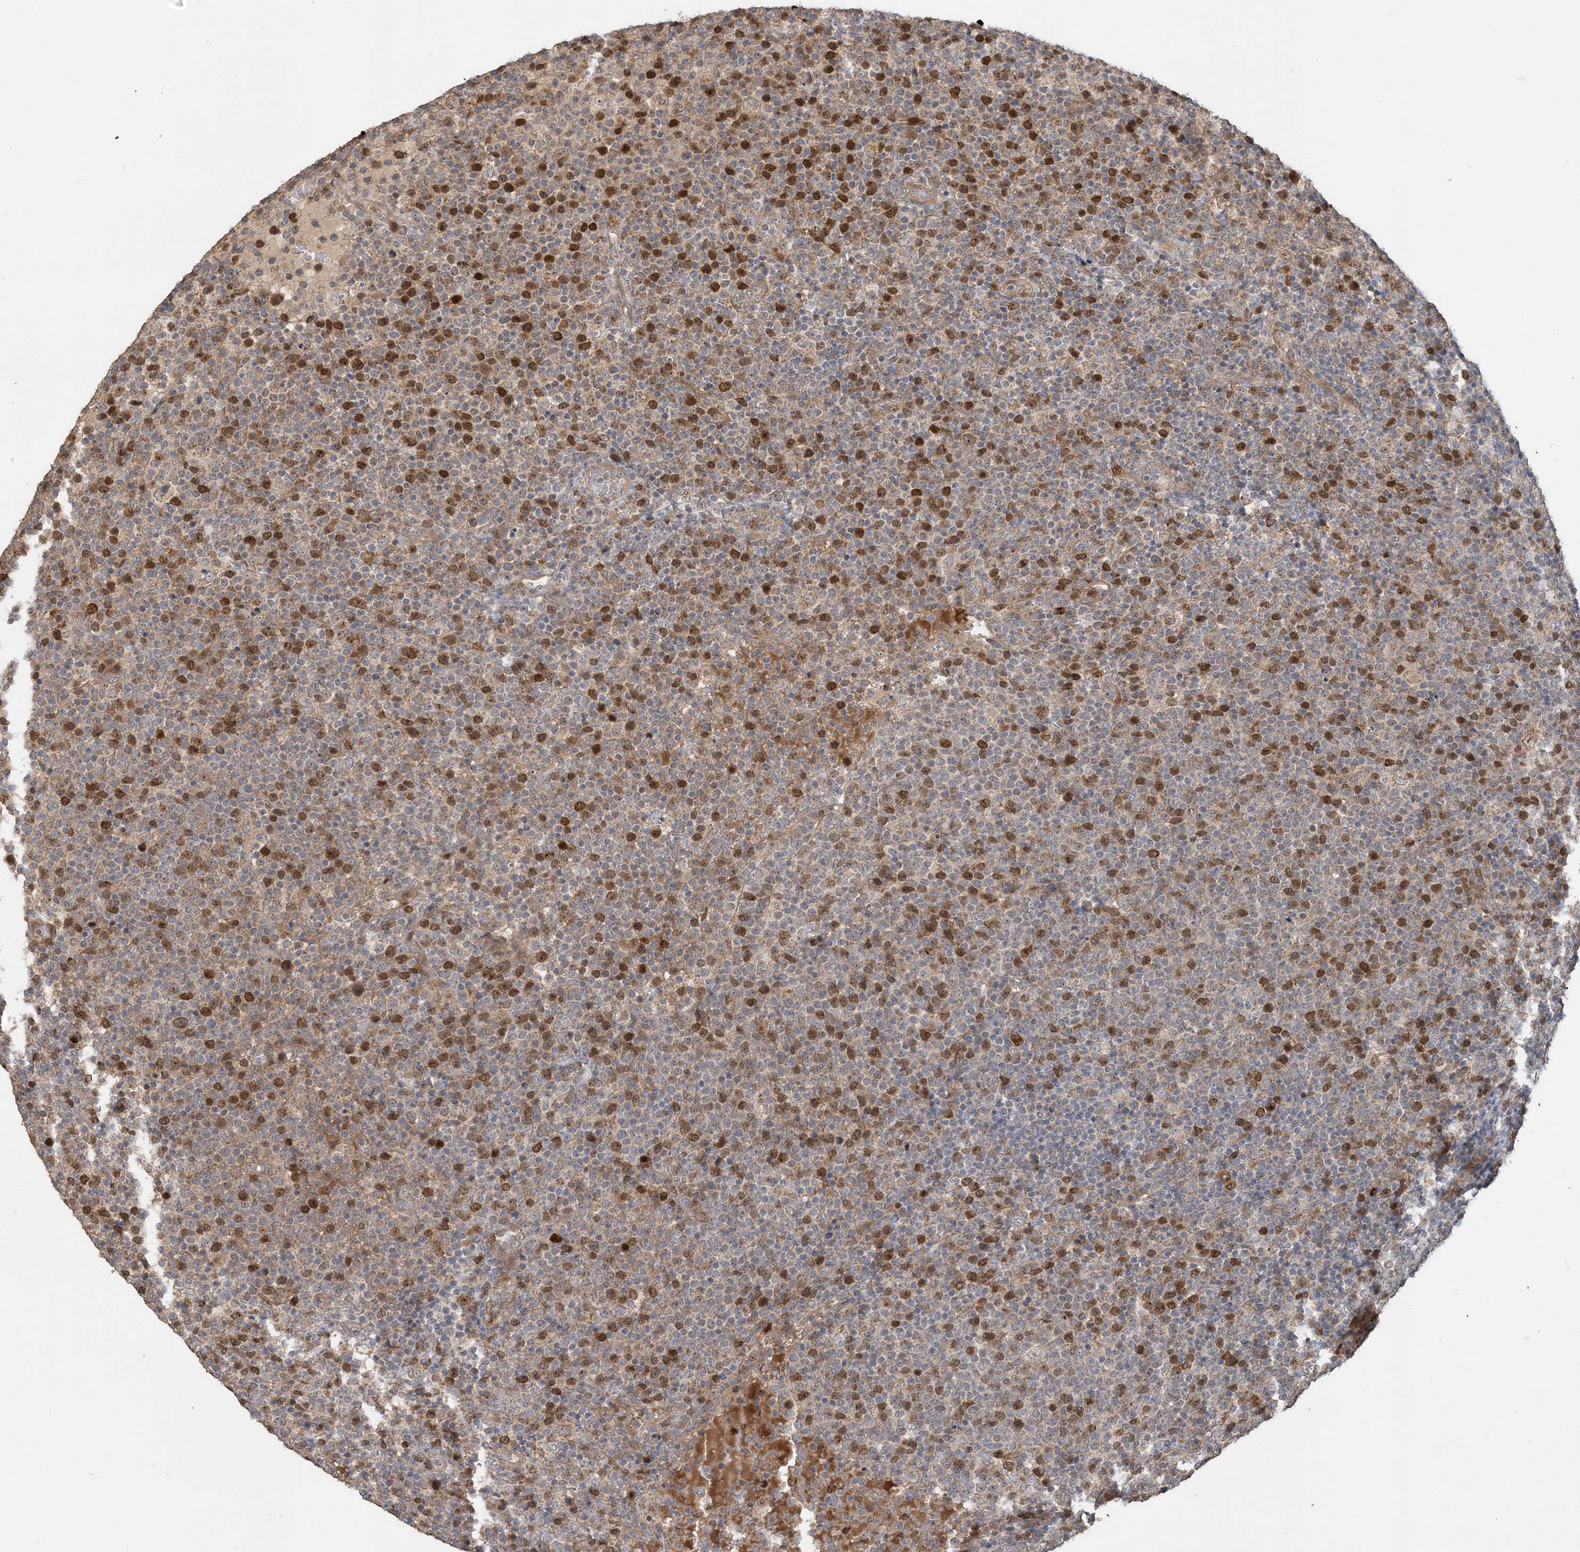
{"staining": {"intensity": "moderate", "quantity": "25%-75%", "location": "cytoplasmic/membranous,nuclear"}, "tissue": "lymphoma", "cell_type": "Tumor cells", "image_type": "cancer", "snomed": [{"axis": "morphology", "description": "Malignant lymphoma, non-Hodgkin's type, High grade"}, {"axis": "topography", "description": "Lymph node"}], "caption": "Immunohistochemical staining of malignant lymphoma, non-Hodgkin's type (high-grade) demonstrates moderate cytoplasmic/membranous and nuclear protein positivity in about 25%-75% of tumor cells.", "gene": "TRAIP", "patient": {"sex": "male", "age": 61}}